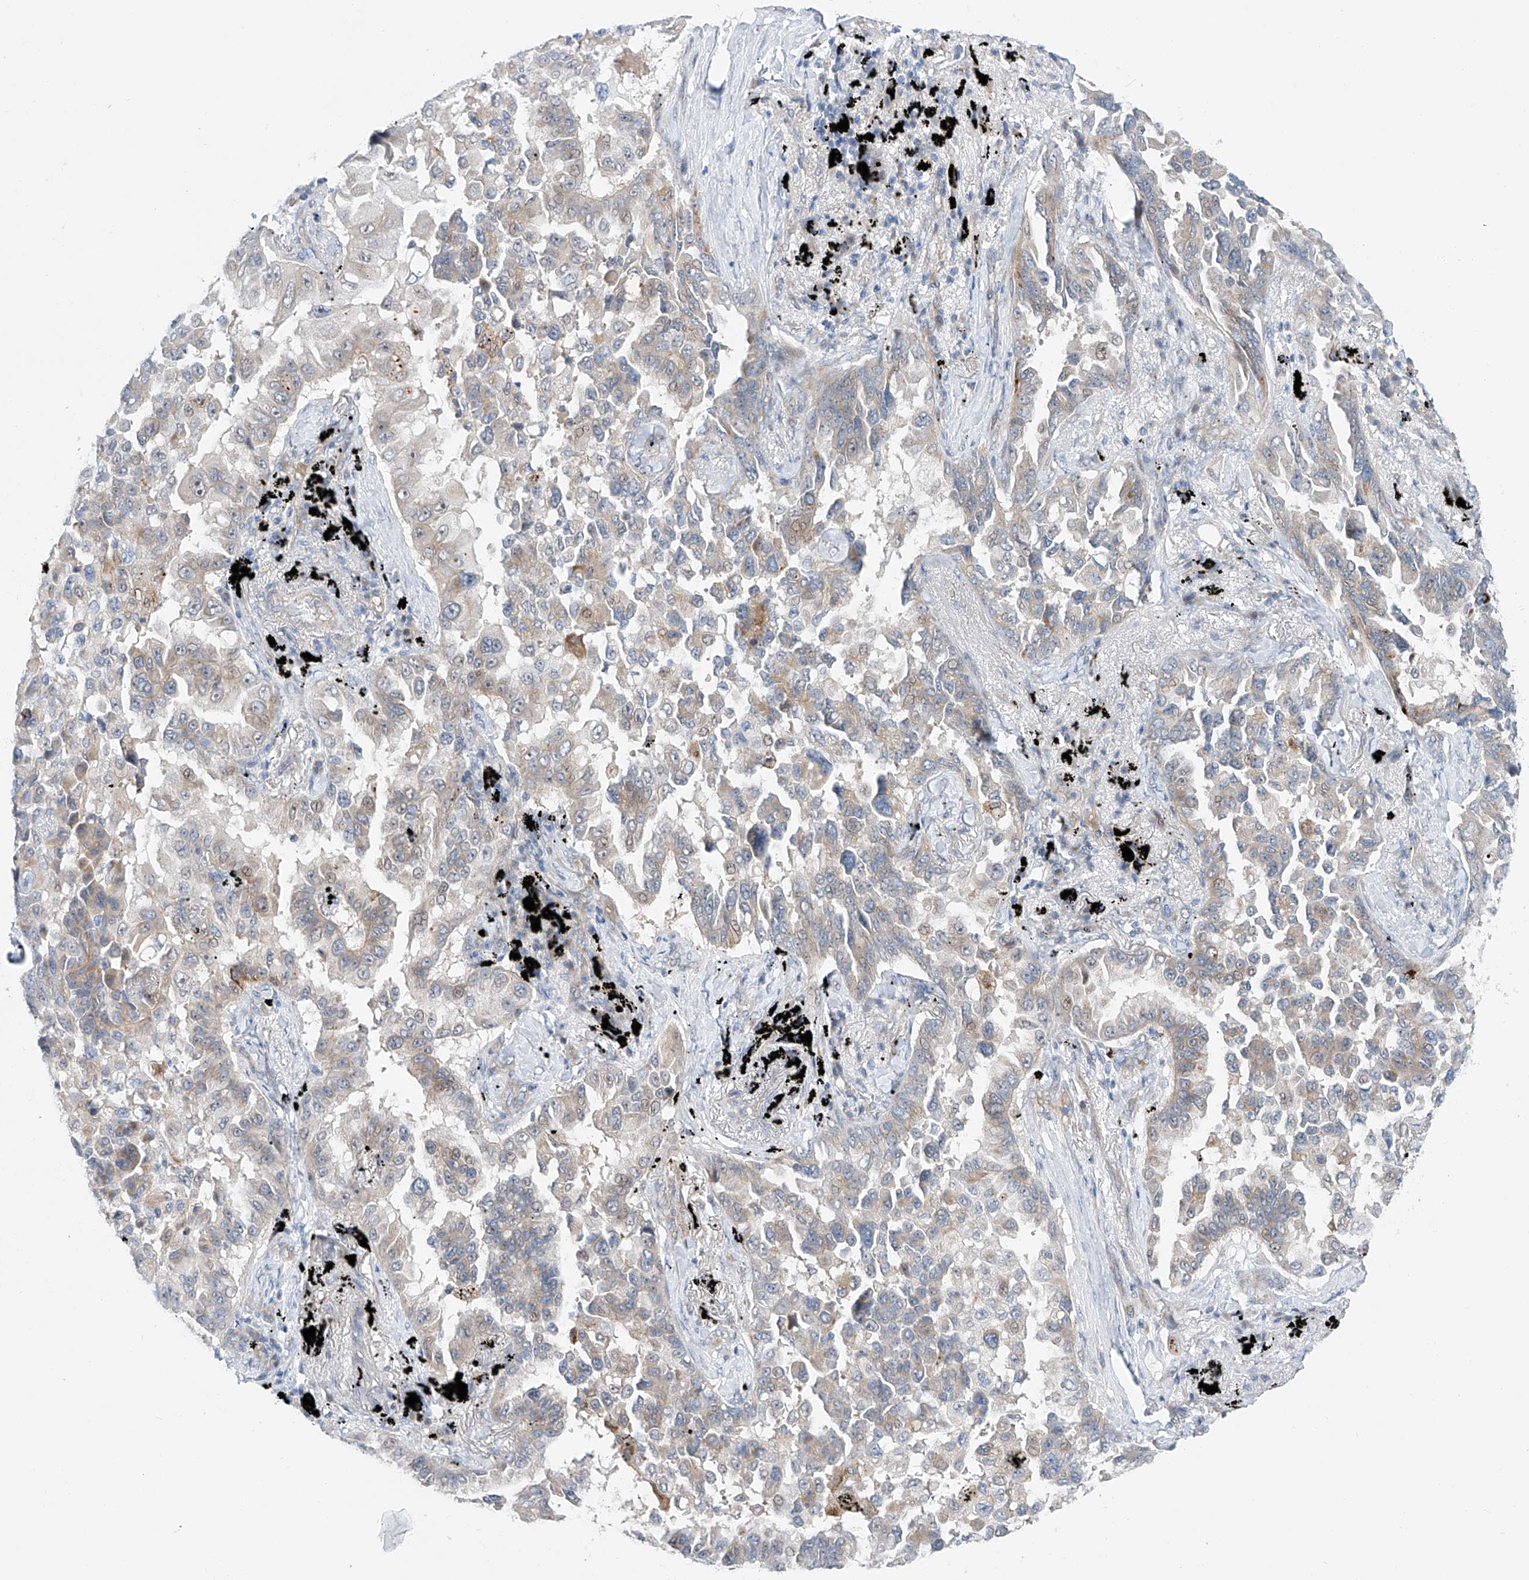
{"staining": {"intensity": "negative", "quantity": "none", "location": "none"}, "tissue": "lung cancer", "cell_type": "Tumor cells", "image_type": "cancer", "snomed": [{"axis": "morphology", "description": "Adenocarcinoma, NOS"}, {"axis": "topography", "description": "Lung"}], "caption": "This is a histopathology image of immunohistochemistry (IHC) staining of lung cancer, which shows no expression in tumor cells. Nuclei are stained in blue.", "gene": "CLDND1", "patient": {"sex": "female", "age": 67}}